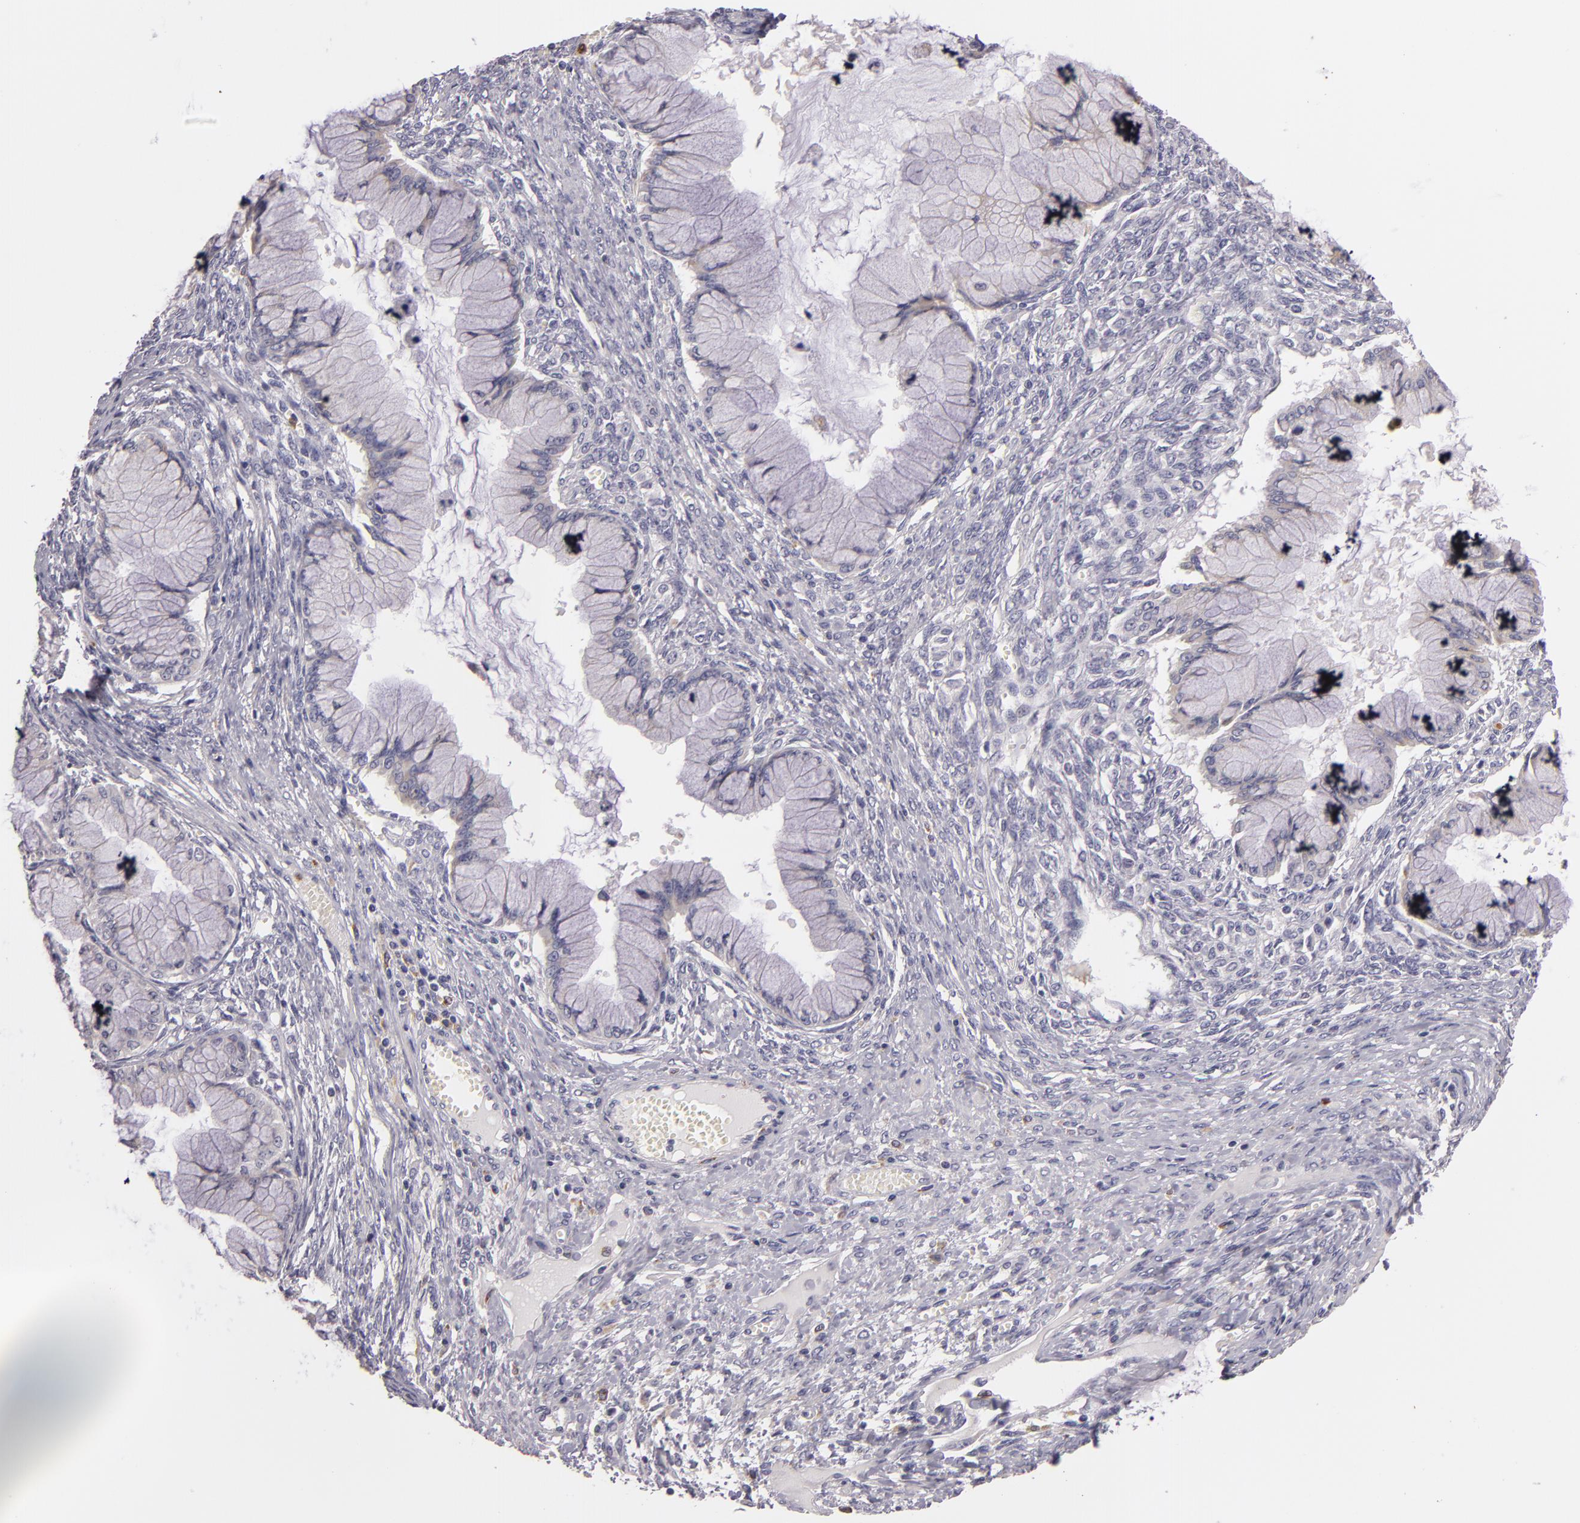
{"staining": {"intensity": "weak", "quantity": "25%-75%", "location": "cytoplasmic/membranous"}, "tissue": "ovarian cancer", "cell_type": "Tumor cells", "image_type": "cancer", "snomed": [{"axis": "morphology", "description": "Cystadenocarcinoma, mucinous, NOS"}, {"axis": "topography", "description": "Ovary"}], "caption": "An IHC photomicrograph of neoplastic tissue is shown. Protein staining in brown highlights weak cytoplasmic/membranous positivity in ovarian cancer (mucinous cystadenocarcinoma) within tumor cells.", "gene": "TLR8", "patient": {"sex": "female", "age": 63}}